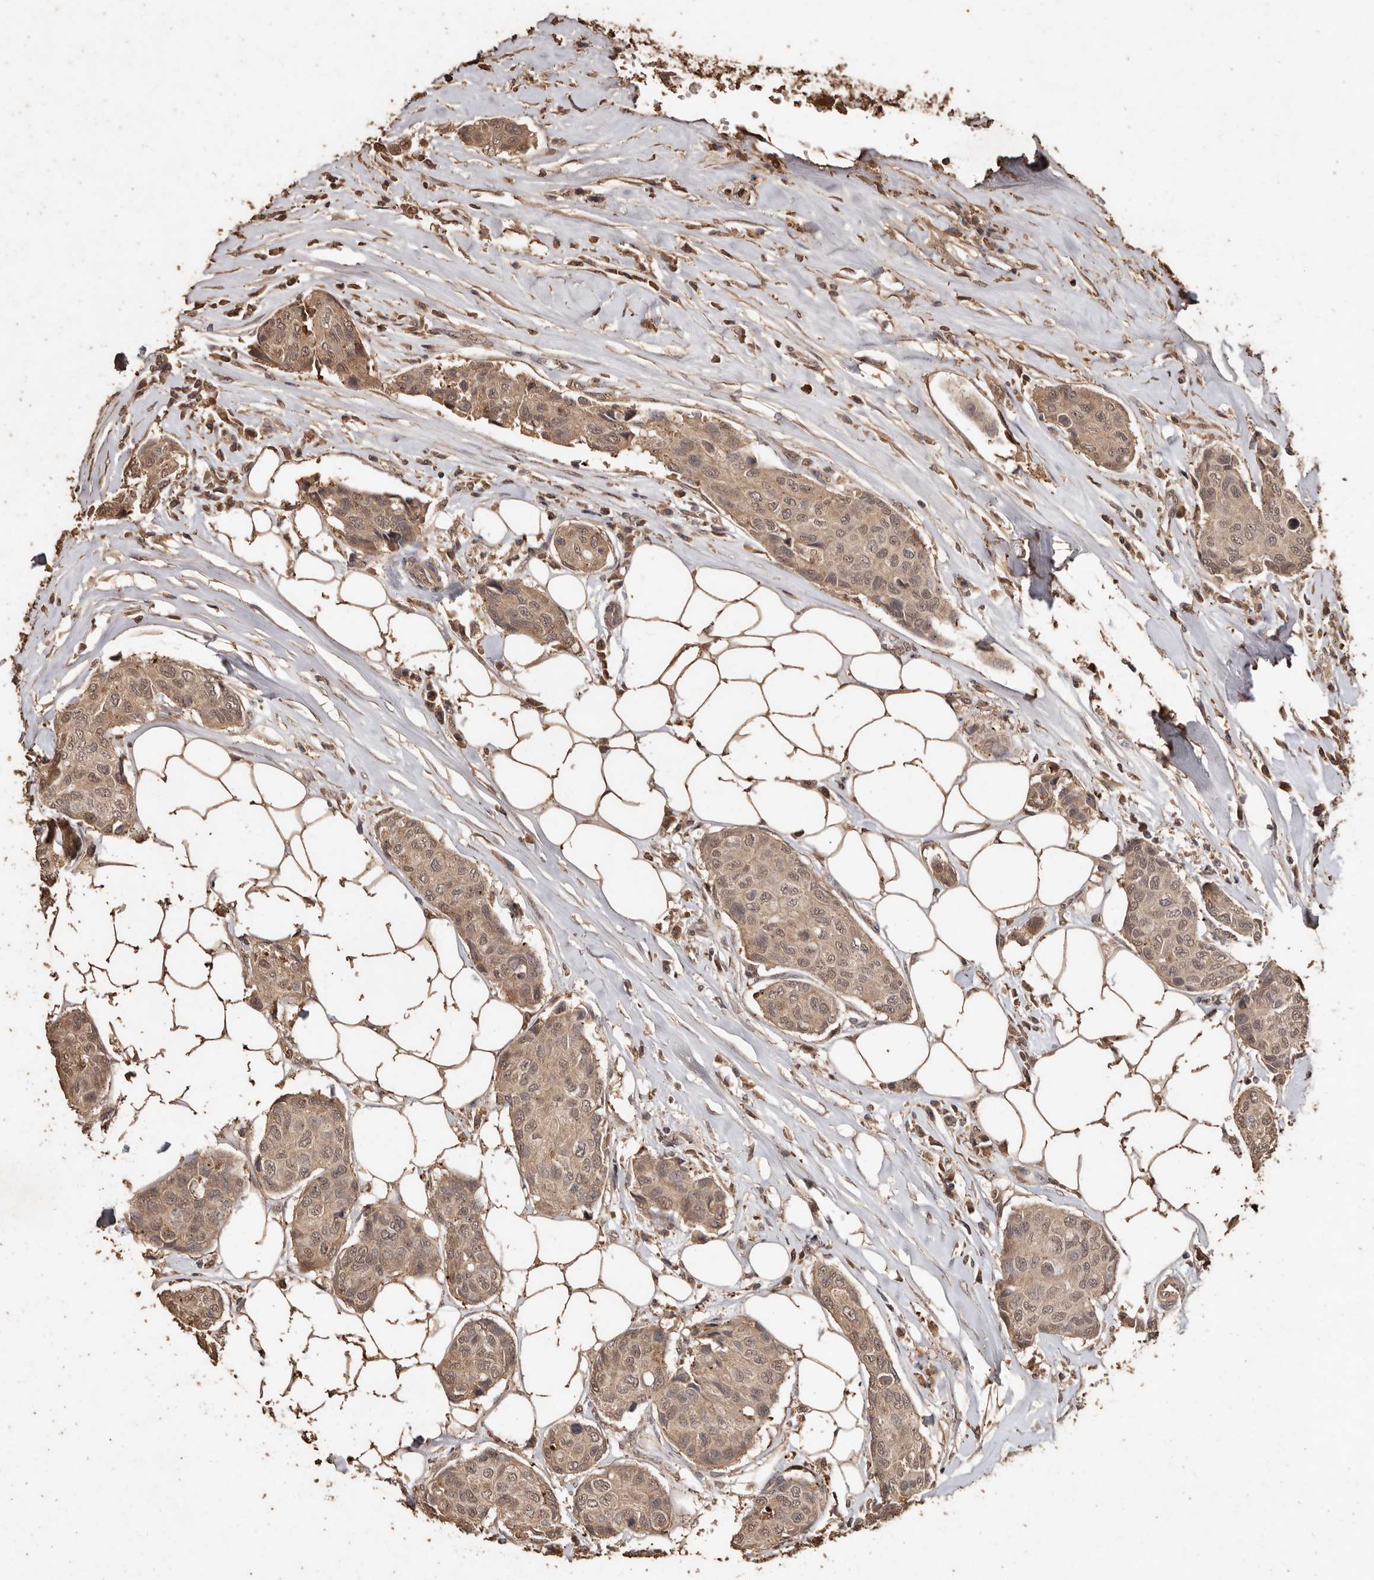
{"staining": {"intensity": "weak", "quantity": ">75%", "location": "cytoplasmic/membranous,nuclear"}, "tissue": "breast cancer", "cell_type": "Tumor cells", "image_type": "cancer", "snomed": [{"axis": "morphology", "description": "Duct carcinoma"}, {"axis": "topography", "description": "Breast"}], "caption": "There is low levels of weak cytoplasmic/membranous and nuclear staining in tumor cells of intraductal carcinoma (breast), as demonstrated by immunohistochemical staining (brown color).", "gene": "PKDCC", "patient": {"sex": "female", "age": 80}}